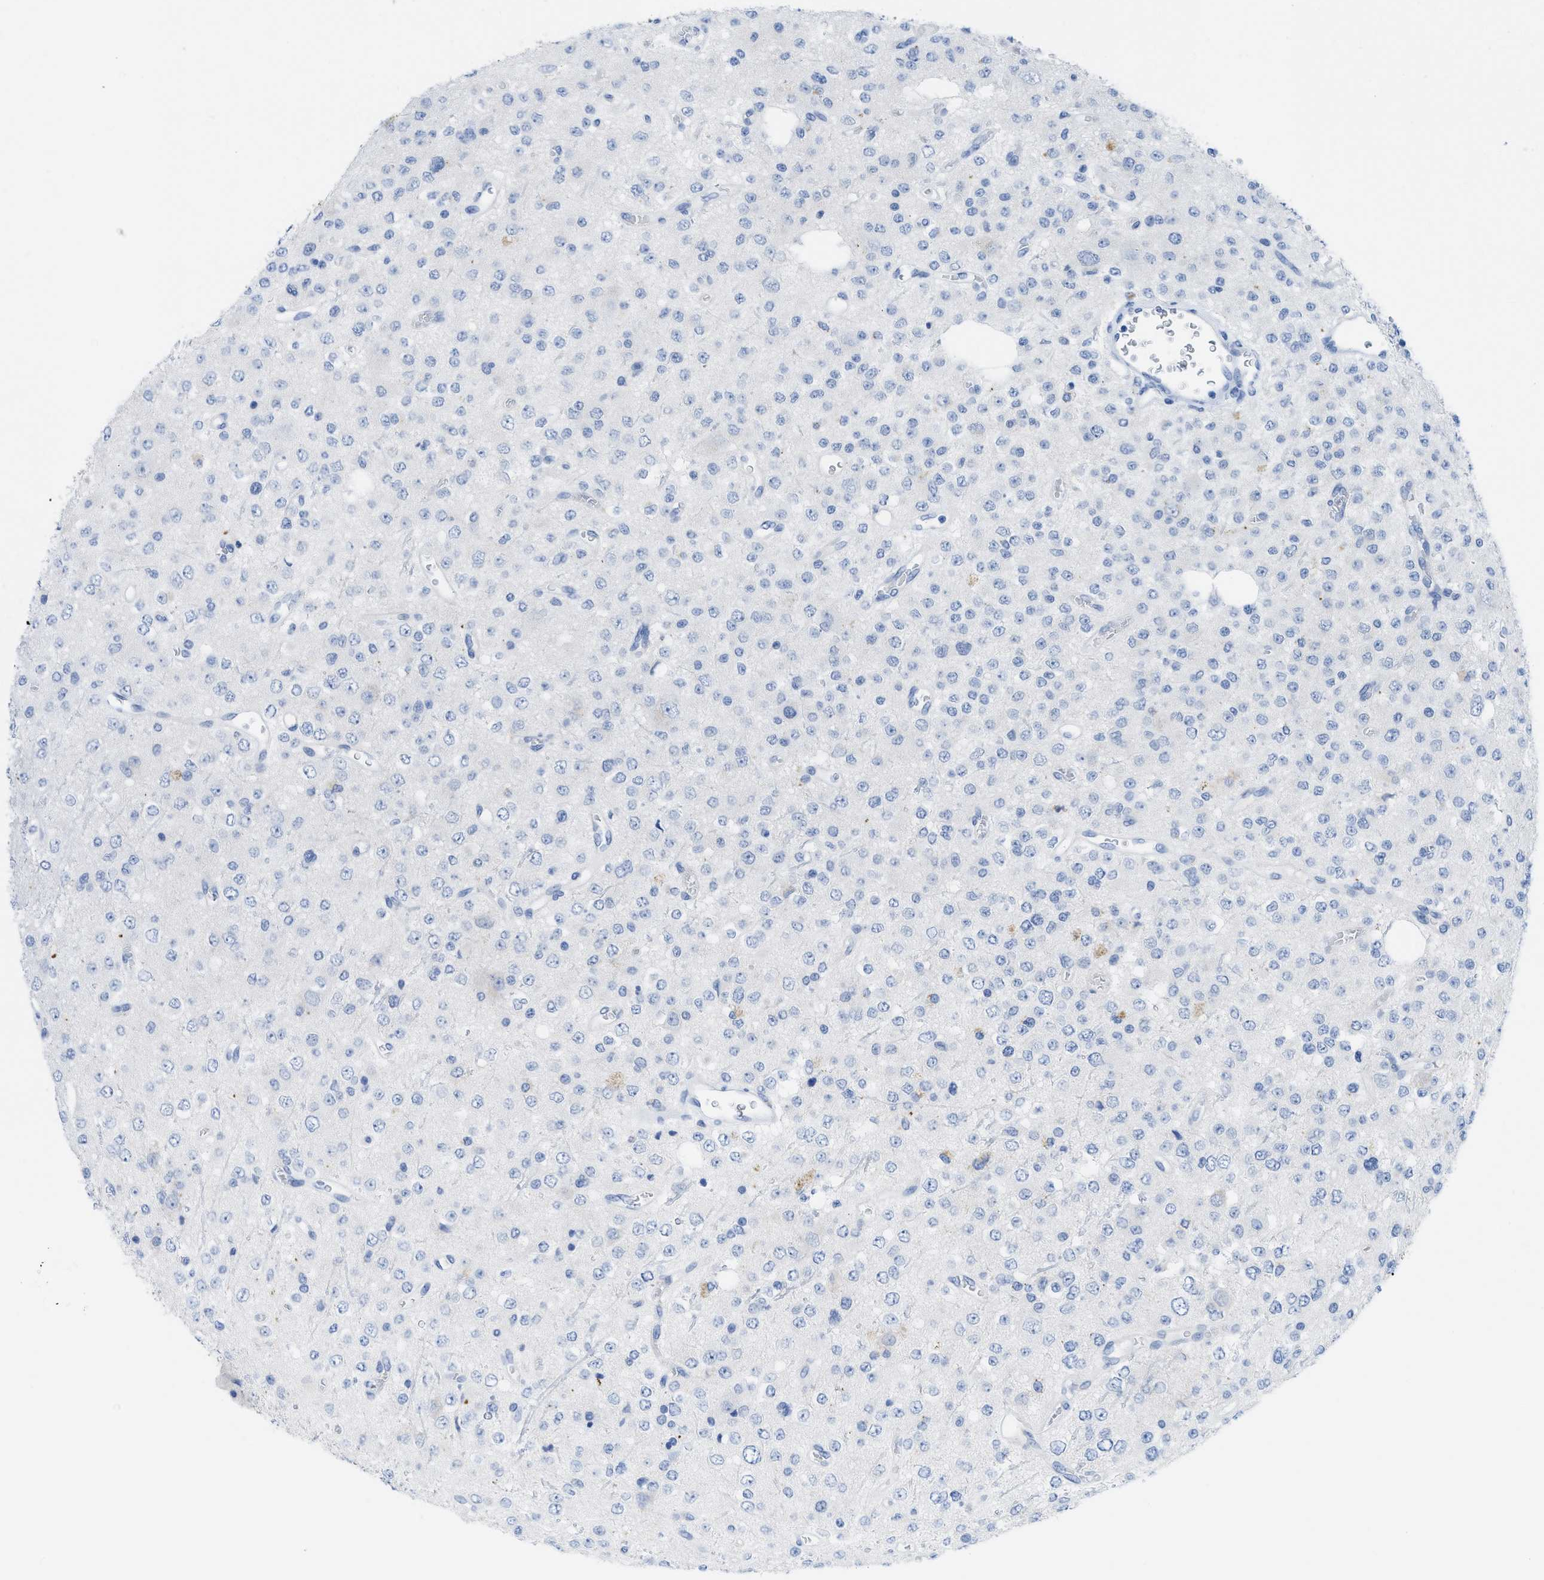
{"staining": {"intensity": "negative", "quantity": "none", "location": "none"}, "tissue": "glioma", "cell_type": "Tumor cells", "image_type": "cancer", "snomed": [{"axis": "morphology", "description": "Glioma, malignant, Low grade"}, {"axis": "topography", "description": "Brain"}], "caption": "High power microscopy histopathology image of an IHC photomicrograph of low-grade glioma (malignant), revealing no significant expression in tumor cells.", "gene": "WDR4", "patient": {"sex": "male", "age": 38}}